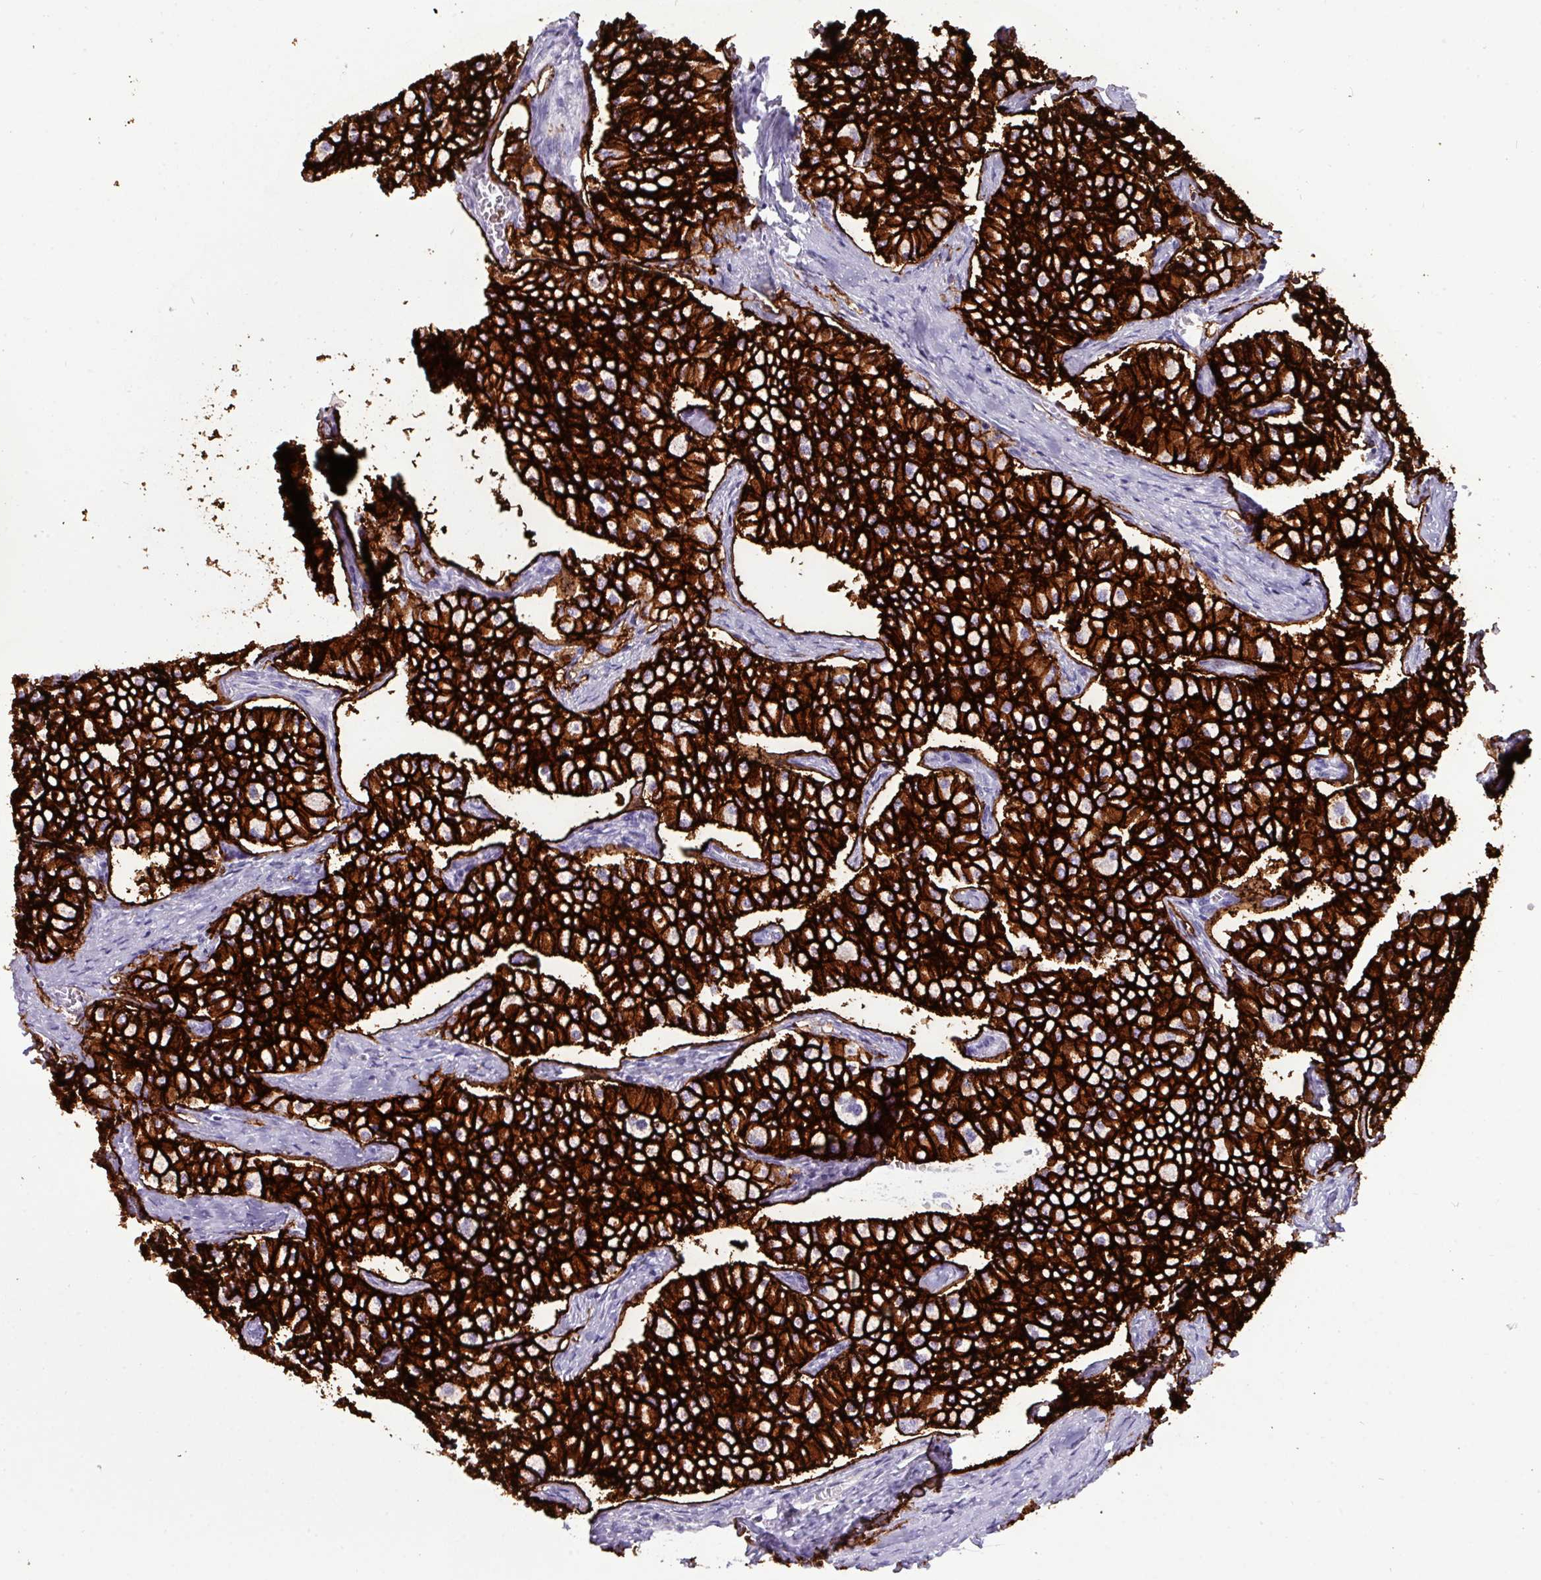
{"staining": {"intensity": "strong", "quantity": ">75%", "location": "cytoplasmic/membranous"}, "tissue": "carcinoid", "cell_type": "Tumor cells", "image_type": "cancer", "snomed": [{"axis": "morphology", "description": "Carcinoid, malignant, NOS"}, {"axis": "topography", "description": "Colon"}], "caption": "A brown stain highlights strong cytoplasmic/membranous expression of a protein in human carcinoid tumor cells.", "gene": "EPCAM", "patient": {"sex": "female", "age": 52}}